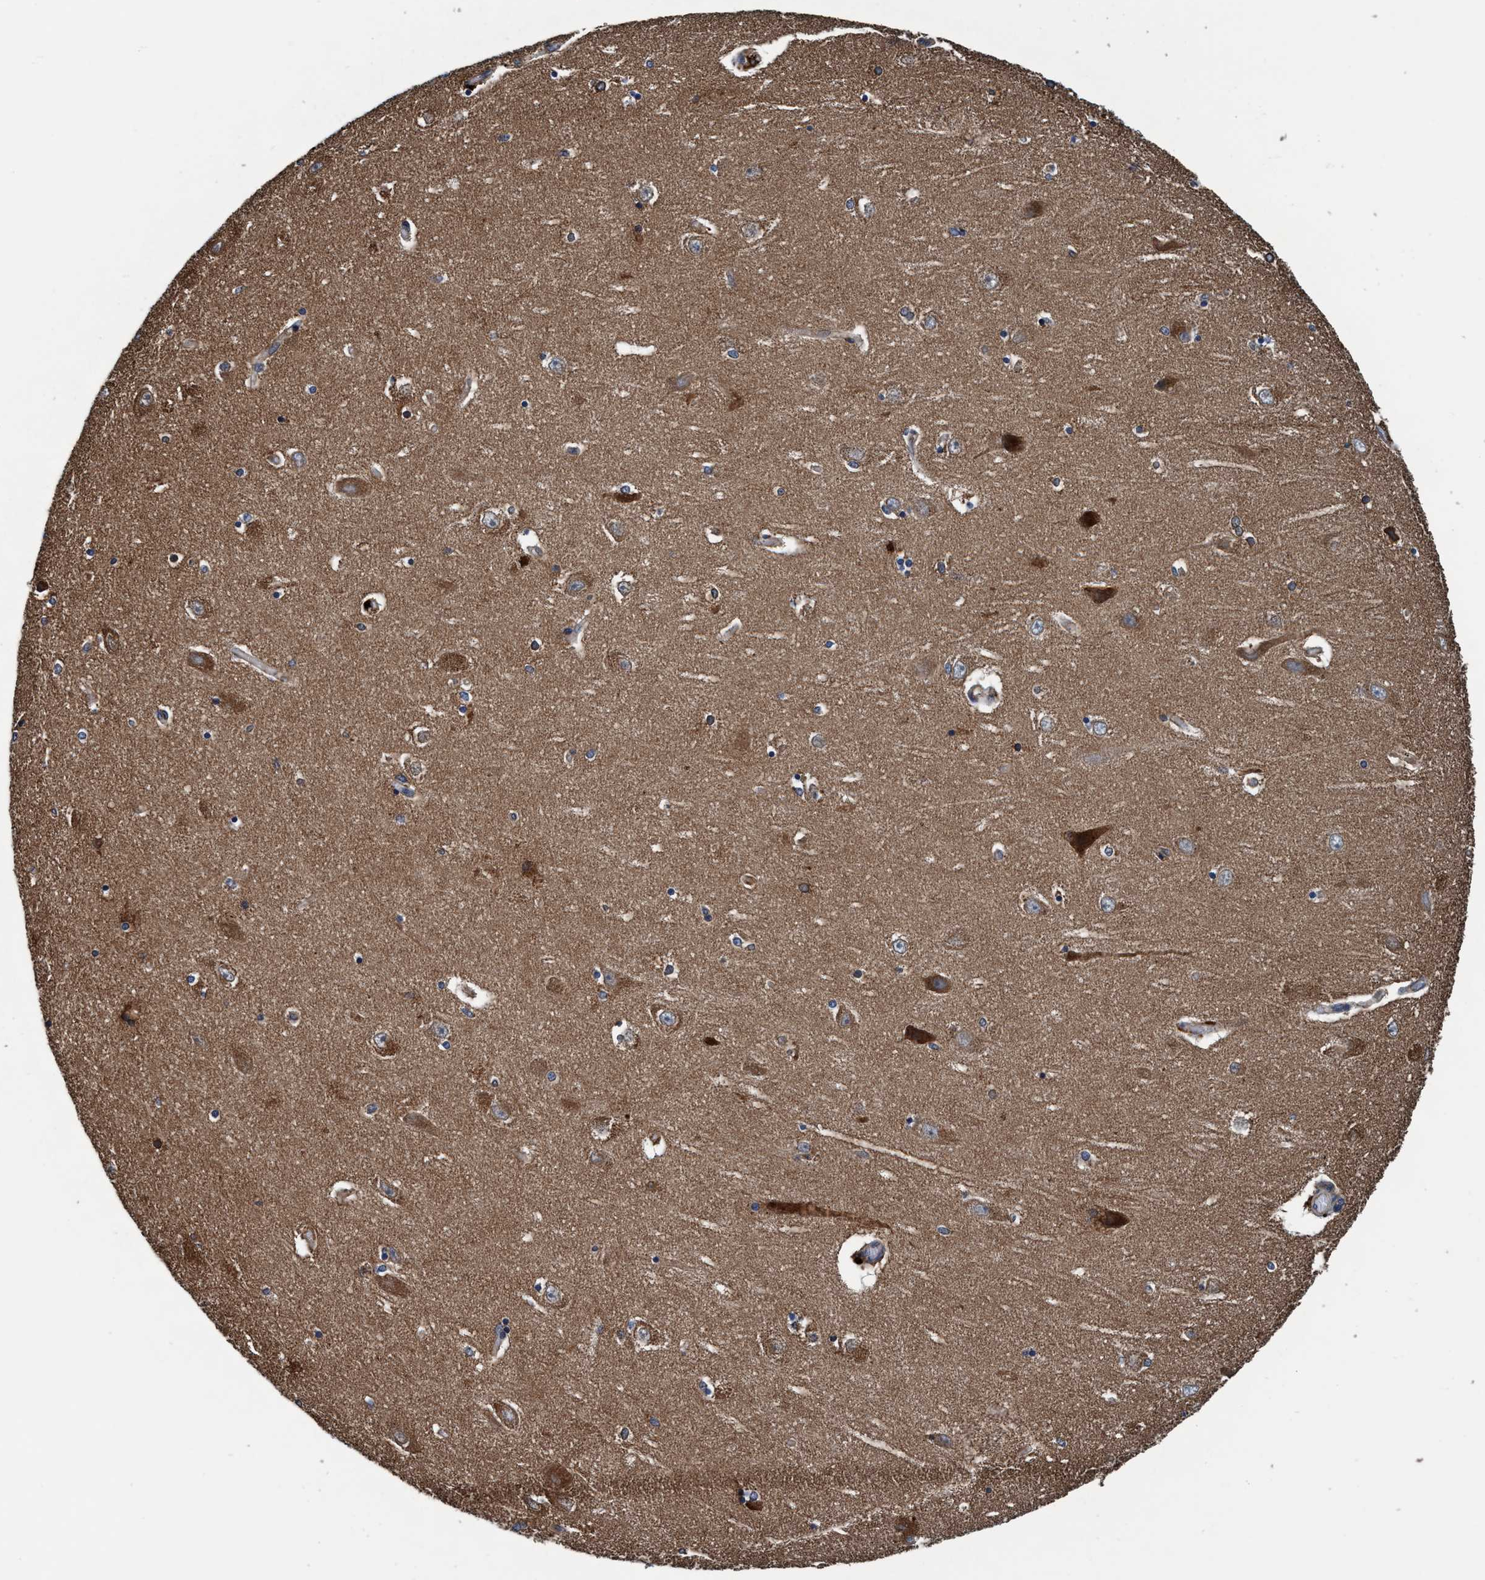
{"staining": {"intensity": "moderate", "quantity": "<25%", "location": "cytoplasmic/membranous"}, "tissue": "hippocampus", "cell_type": "Glial cells", "image_type": "normal", "snomed": [{"axis": "morphology", "description": "Normal tissue, NOS"}, {"axis": "topography", "description": "Hippocampus"}], "caption": "Immunohistochemical staining of unremarkable hippocampus exhibits <25% levels of moderate cytoplasmic/membranous protein positivity in approximately <25% of glial cells. (DAB IHC, brown staining for protein, blue staining for nuclei).", "gene": "ENDOG", "patient": {"sex": "female", "age": 54}}